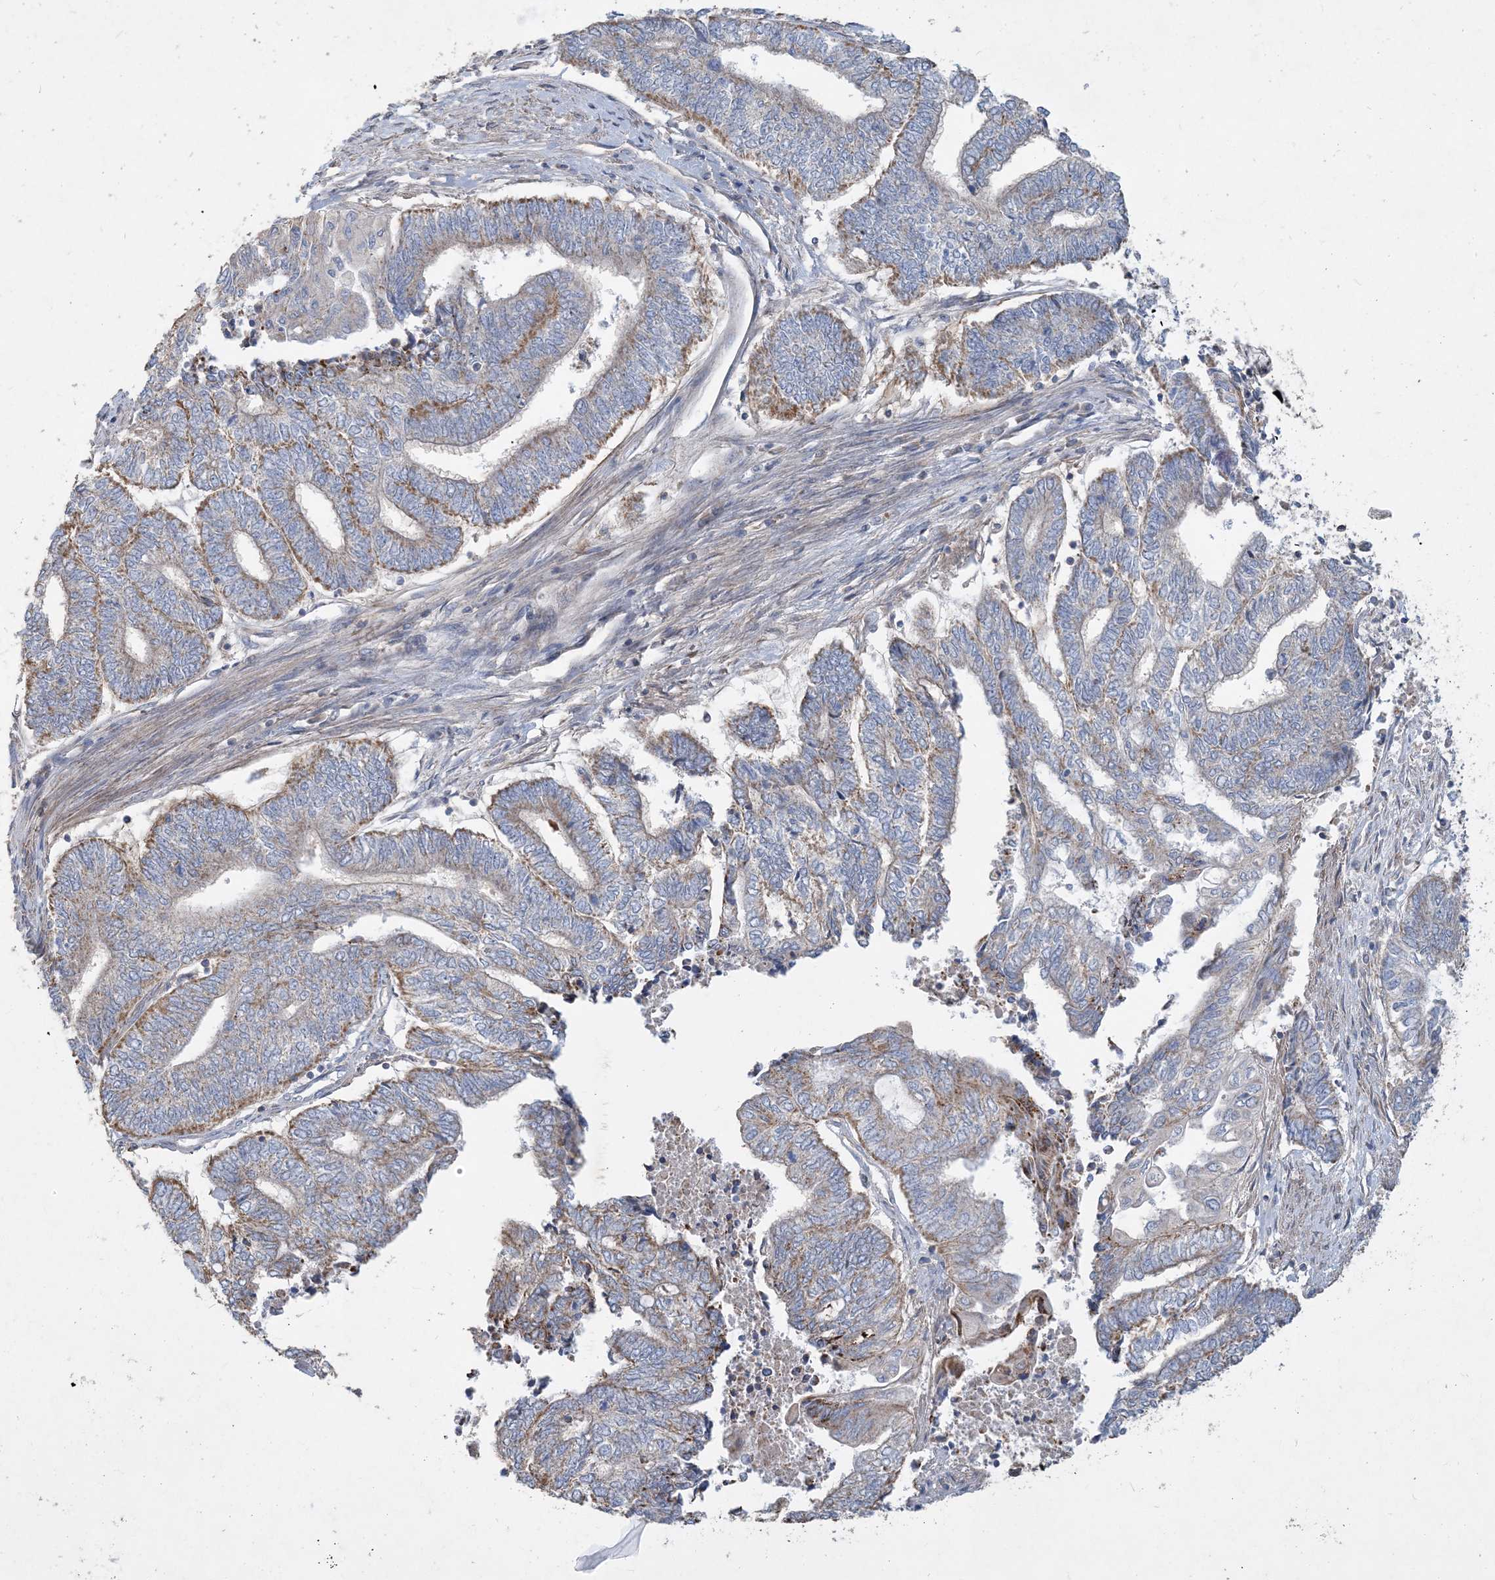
{"staining": {"intensity": "moderate", "quantity": ">75%", "location": "cytoplasmic/membranous"}, "tissue": "endometrial cancer", "cell_type": "Tumor cells", "image_type": "cancer", "snomed": [{"axis": "morphology", "description": "Adenocarcinoma, NOS"}, {"axis": "topography", "description": "Uterus"}, {"axis": "topography", "description": "Endometrium"}], "caption": "This histopathology image shows endometrial cancer (adenocarcinoma) stained with immunohistochemistry (IHC) to label a protein in brown. The cytoplasmic/membranous of tumor cells show moderate positivity for the protein. Nuclei are counter-stained blue.", "gene": "ECHDC1", "patient": {"sex": "female", "age": 70}}